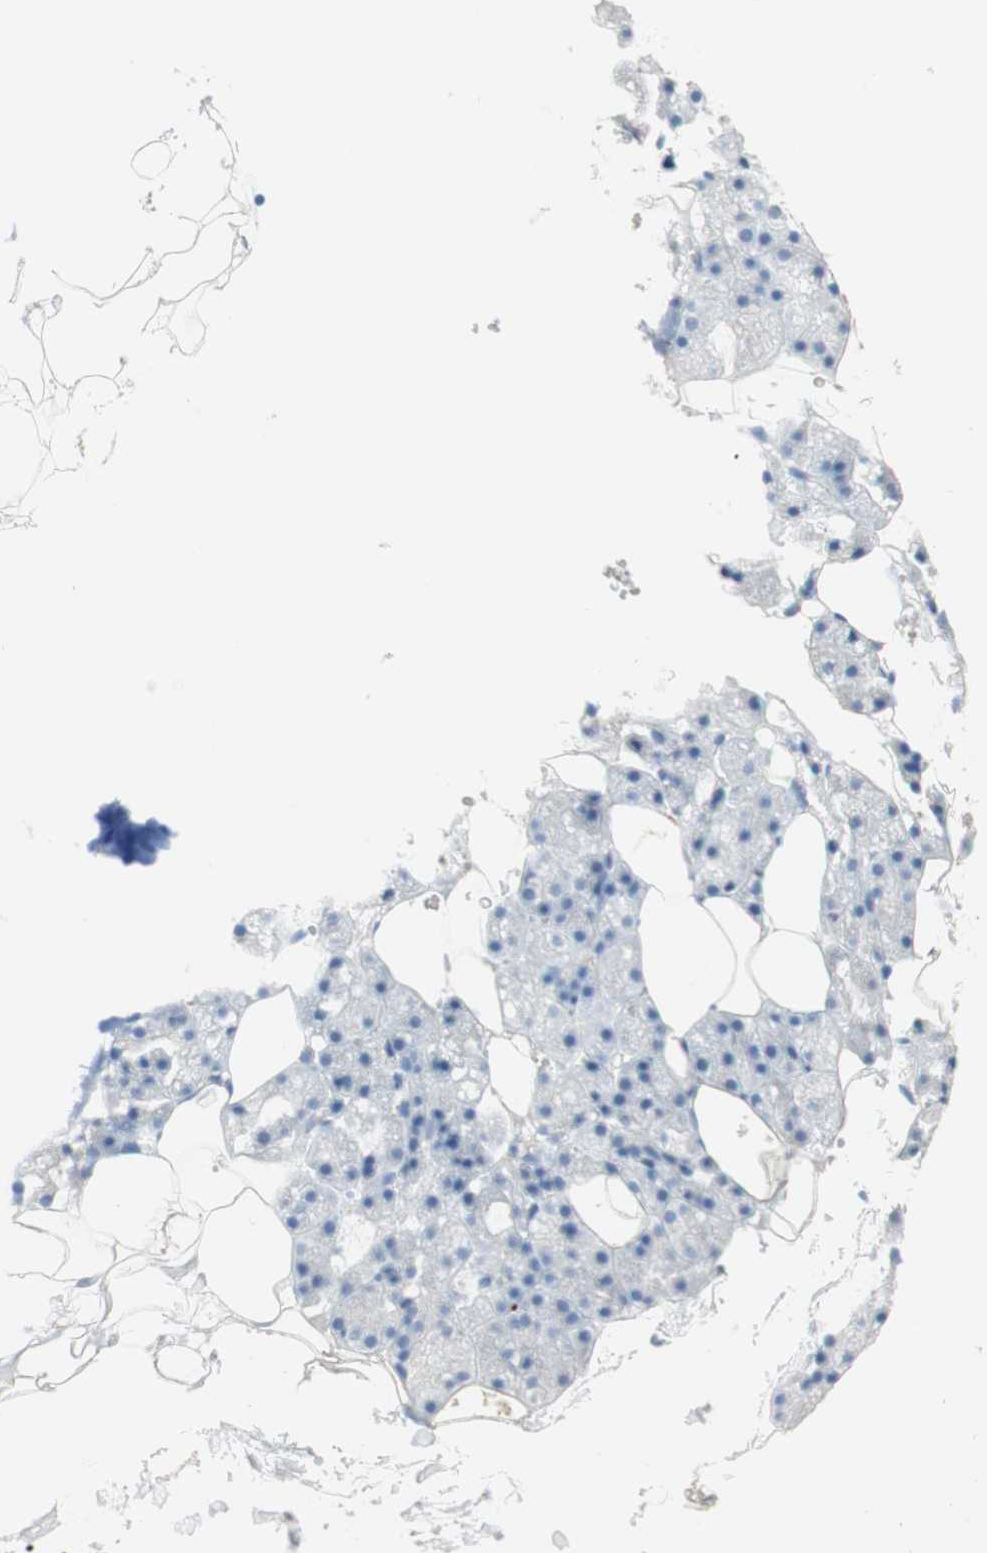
{"staining": {"intensity": "negative", "quantity": "none", "location": "none"}, "tissue": "salivary gland", "cell_type": "Glandular cells", "image_type": "normal", "snomed": [{"axis": "morphology", "description": "Normal tissue, NOS"}, {"axis": "topography", "description": "Salivary gland"}], "caption": "A high-resolution image shows IHC staining of unremarkable salivary gland, which reveals no significant positivity in glandular cells. The staining was performed using DAB (3,3'-diaminobenzidine) to visualize the protein expression in brown, while the nuclei were stained in blue with hematoxylin (Magnification: 20x).", "gene": "MANEA", "patient": {"sex": "male", "age": 62}}